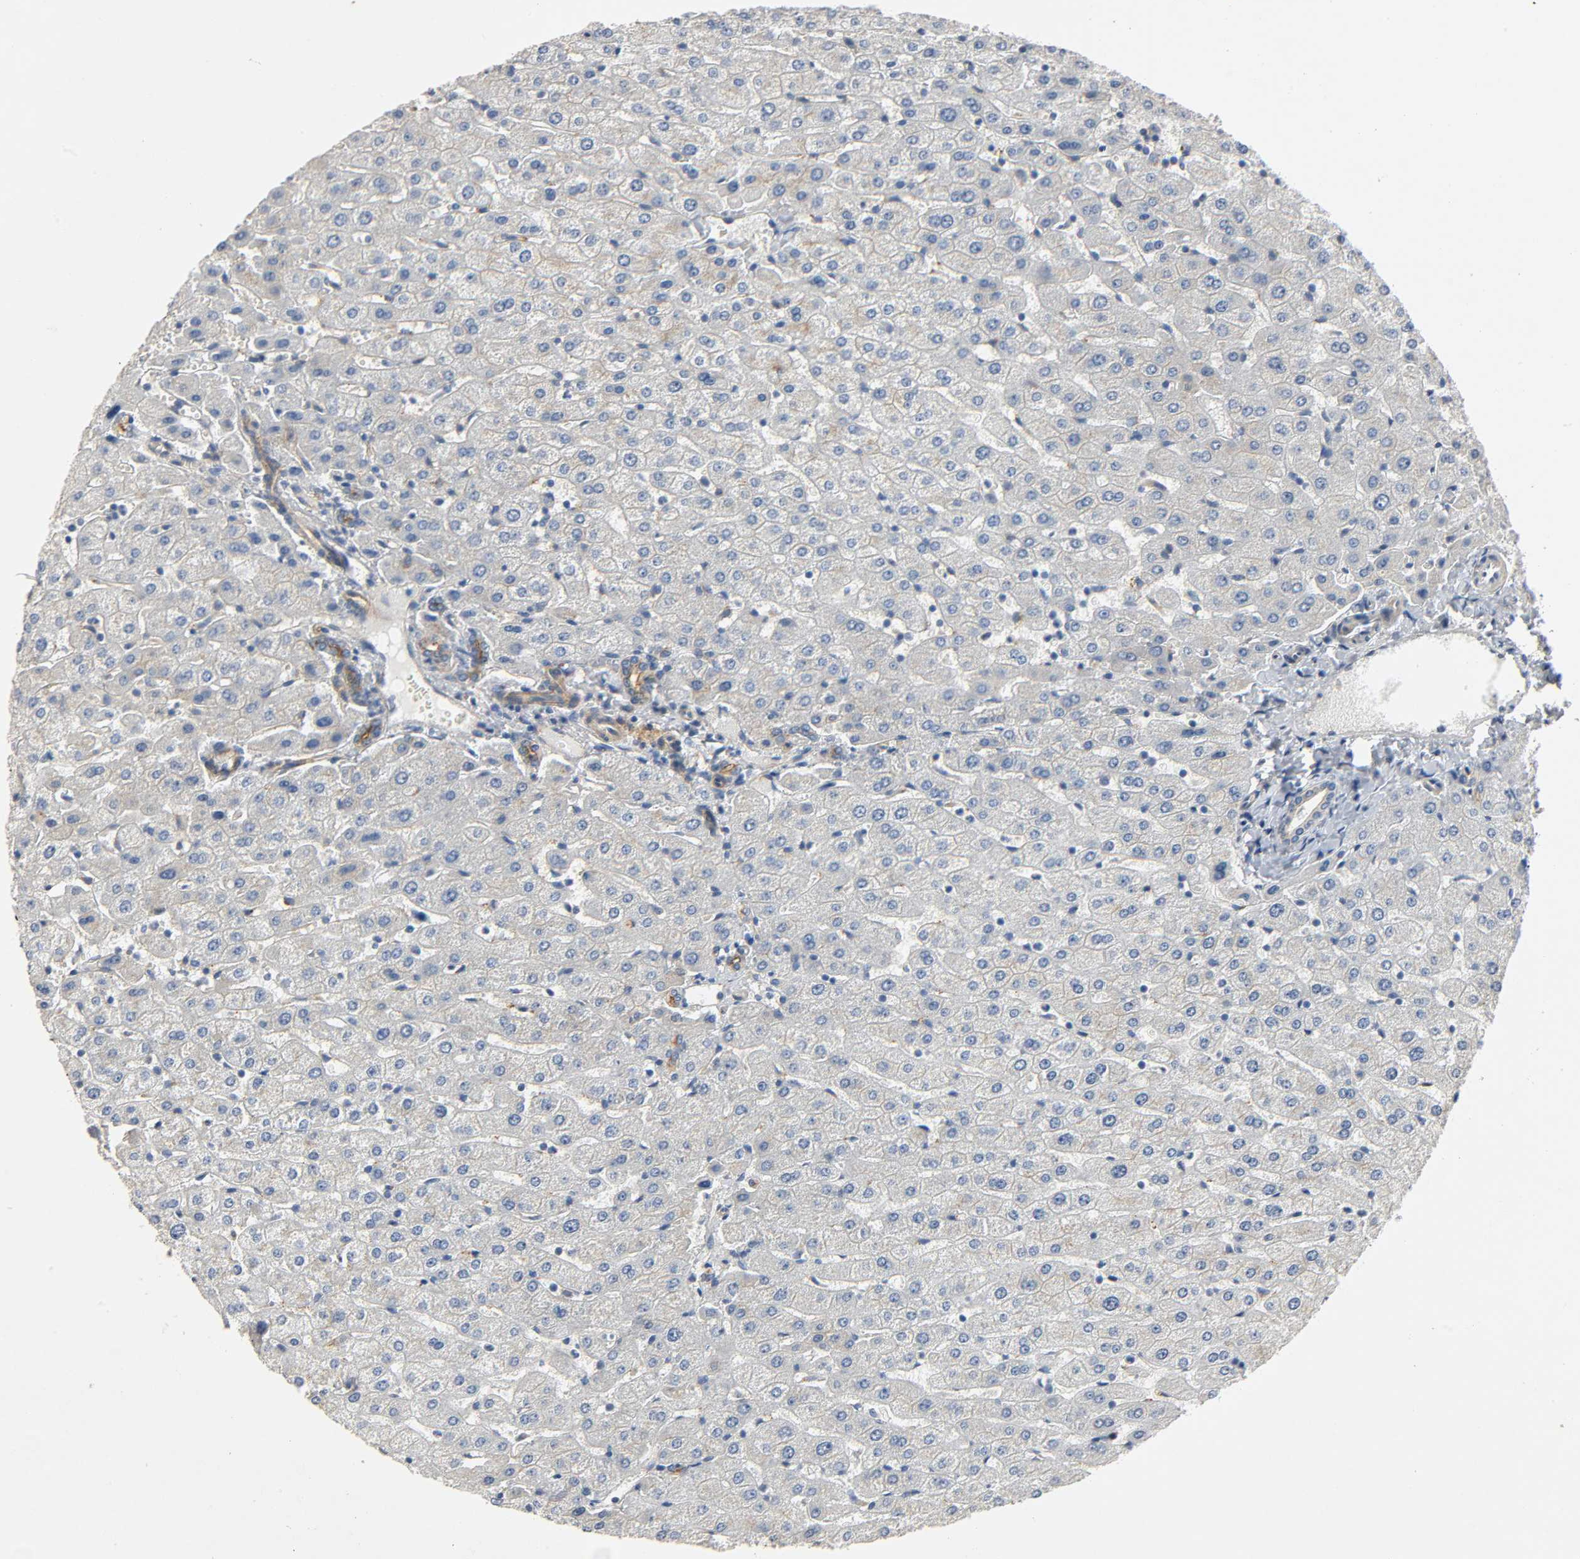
{"staining": {"intensity": "moderate", "quantity": ">75%", "location": "cytoplasmic/membranous"}, "tissue": "liver", "cell_type": "Cholangiocytes", "image_type": "normal", "snomed": [{"axis": "morphology", "description": "Normal tissue, NOS"}, {"axis": "morphology", "description": "Fibrosis, NOS"}, {"axis": "topography", "description": "Liver"}], "caption": "Protein expression analysis of normal human liver reveals moderate cytoplasmic/membranous expression in approximately >75% of cholangiocytes.", "gene": "ARPC1A", "patient": {"sex": "female", "age": 29}}